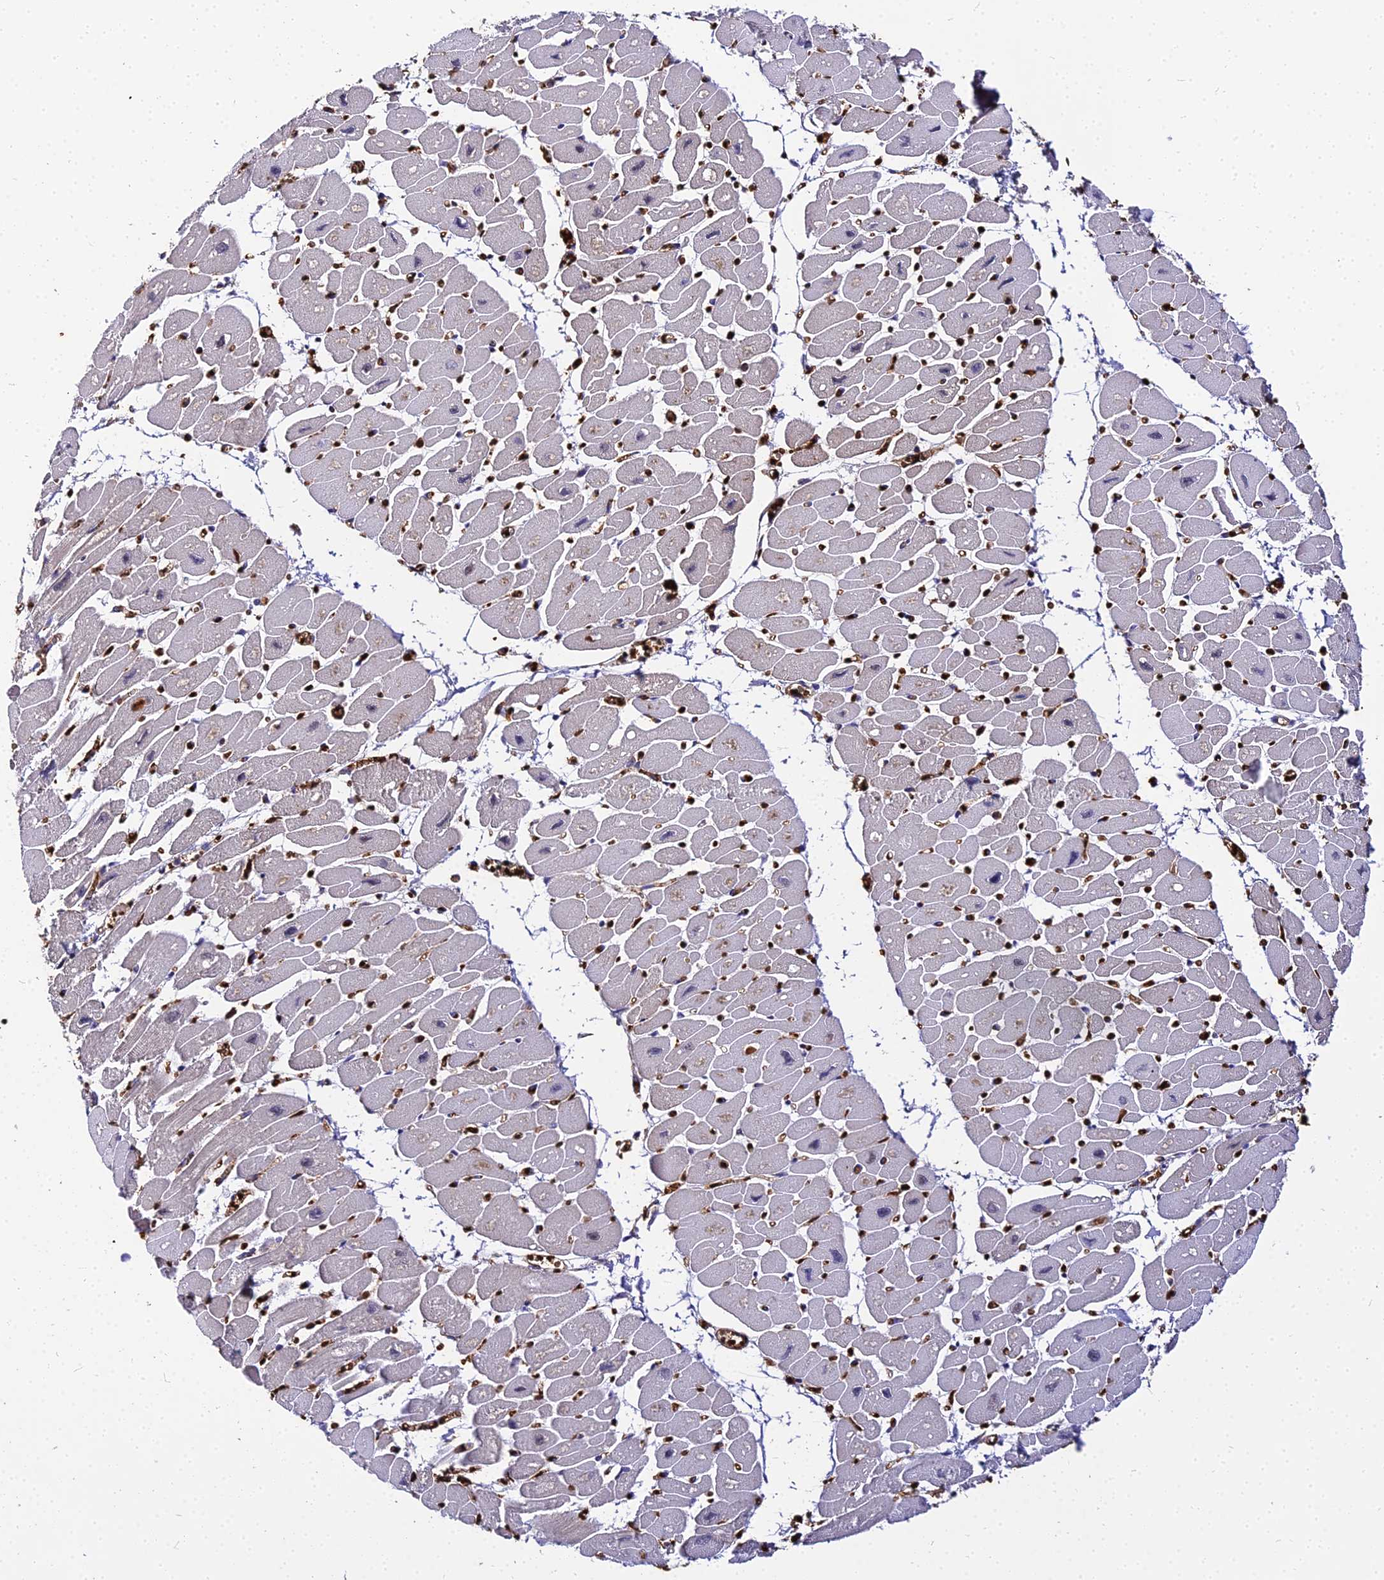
{"staining": {"intensity": "negative", "quantity": "none", "location": "none"}, "tissue": "heart muscle", "cell_type": "Cardiomyocytes", "image_type": "normal", "snomed": [{"axis": "morphology", "description": "Normal tissue, NOS"}, {"axis": "topography", "description": "Heart"}], "caption": "Immunohistochemical staining of benign heart muscle demonstrates no significant expression in cardiomyocytes. (Immunohistochemistry (ihc), brightfield microscopy, high magnification).", "gene": "BCL9", "patient": {"sex": "female", "age": 54}}